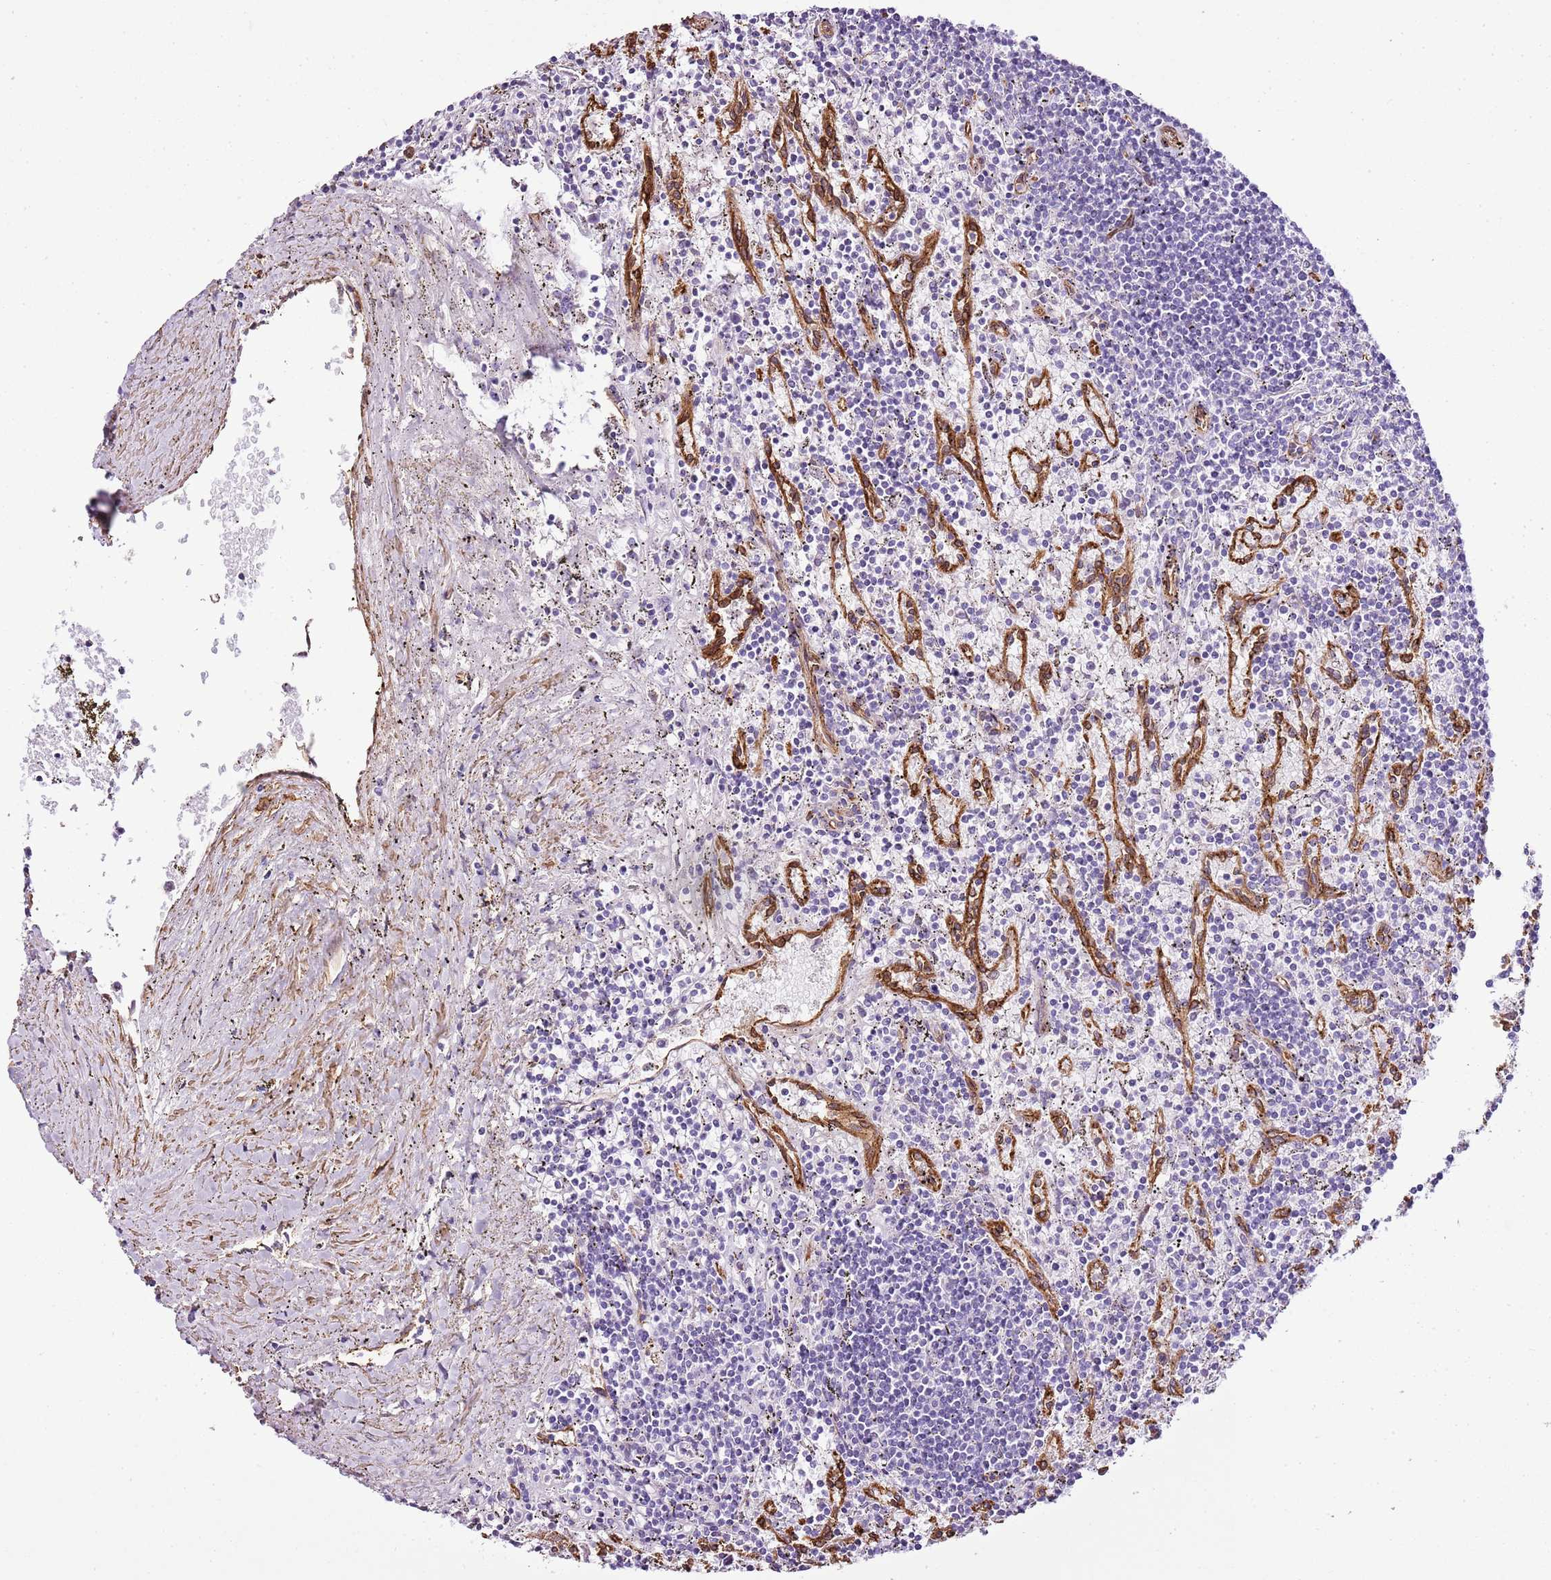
{"staining": {"intensity": "negative", "quantity": "none", "location": "none"}, "tissue": "lymphoma", "cell_type": "Tumor cells", "image_type": "cancer", "snomed": [{"axis": "morphology", "description": "Malignant lymphoma, non-Hodgkin's type, Low grade"}, {"axis": "topography", "description": "Spleen"}], "caption": "This is an immunohistochemistry (IHC) image of human low-grade malignant lymphoma, non-Hodgkin's type. There is no expression in tumor cells.", "gene": "CTDSPL", "patient": {"sex": "male", "age": 76}}